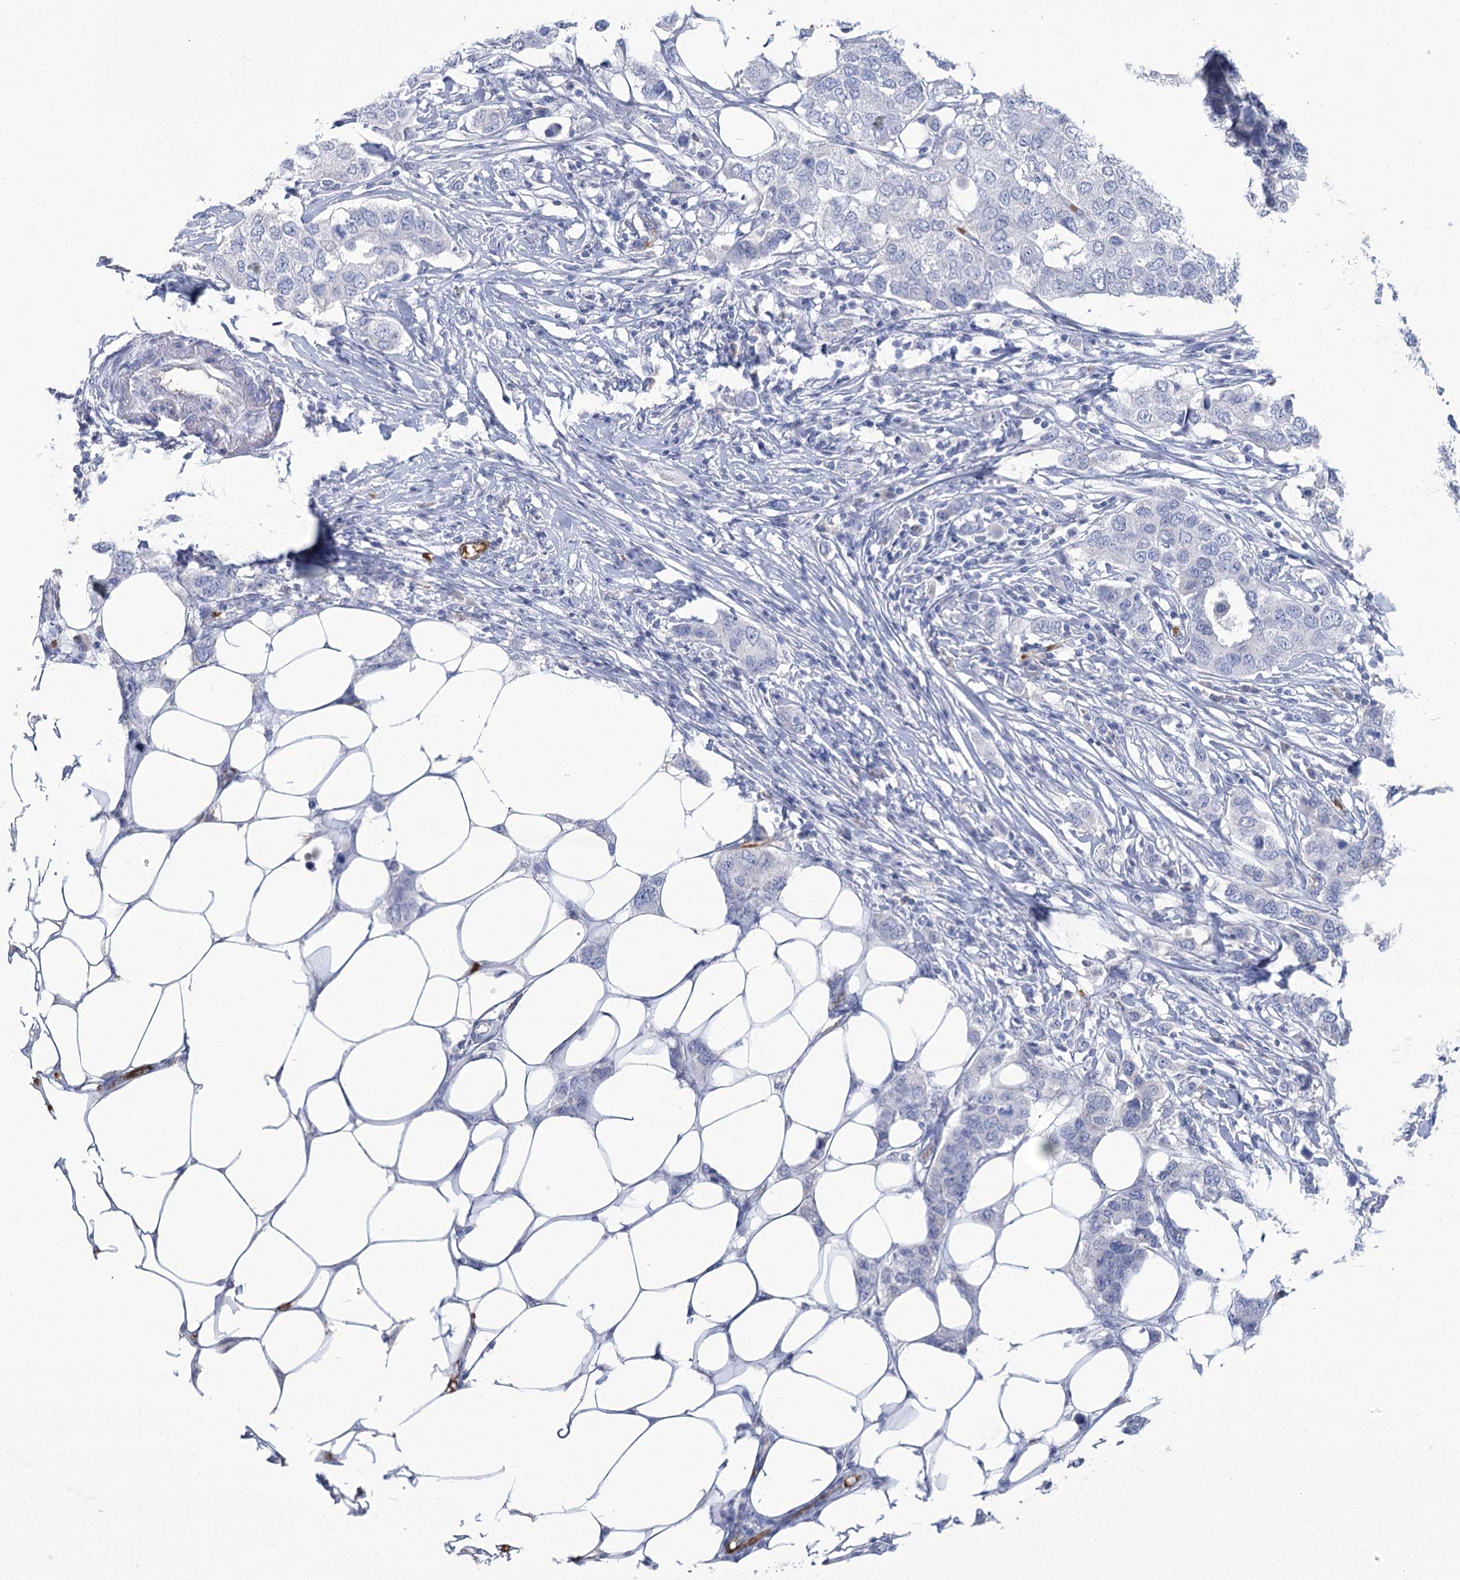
{"staining": {"intensity": "negative", "quantity": "none", "location": "none"}, "tissue": "breast cancer", "cell_type": "Tumor cells", "image_type": "cancer", "snomed": [{"axis": "morphology", "description": "Duct carcinoma"}, {"axis": "topography", "description": "Breast"}], "caption": "Immunohistochemical staining of human breast cancer (invasive ductal carcinoma) shows no significant expression in tumor cells. Brightfield microscopy of immunohistochemistry (IHC) stained with DAB (brown) and hematoxylin (blue), captured at high magnification.", "gene": "HBA1", "patient": {"sex": "female", "age": 50}}